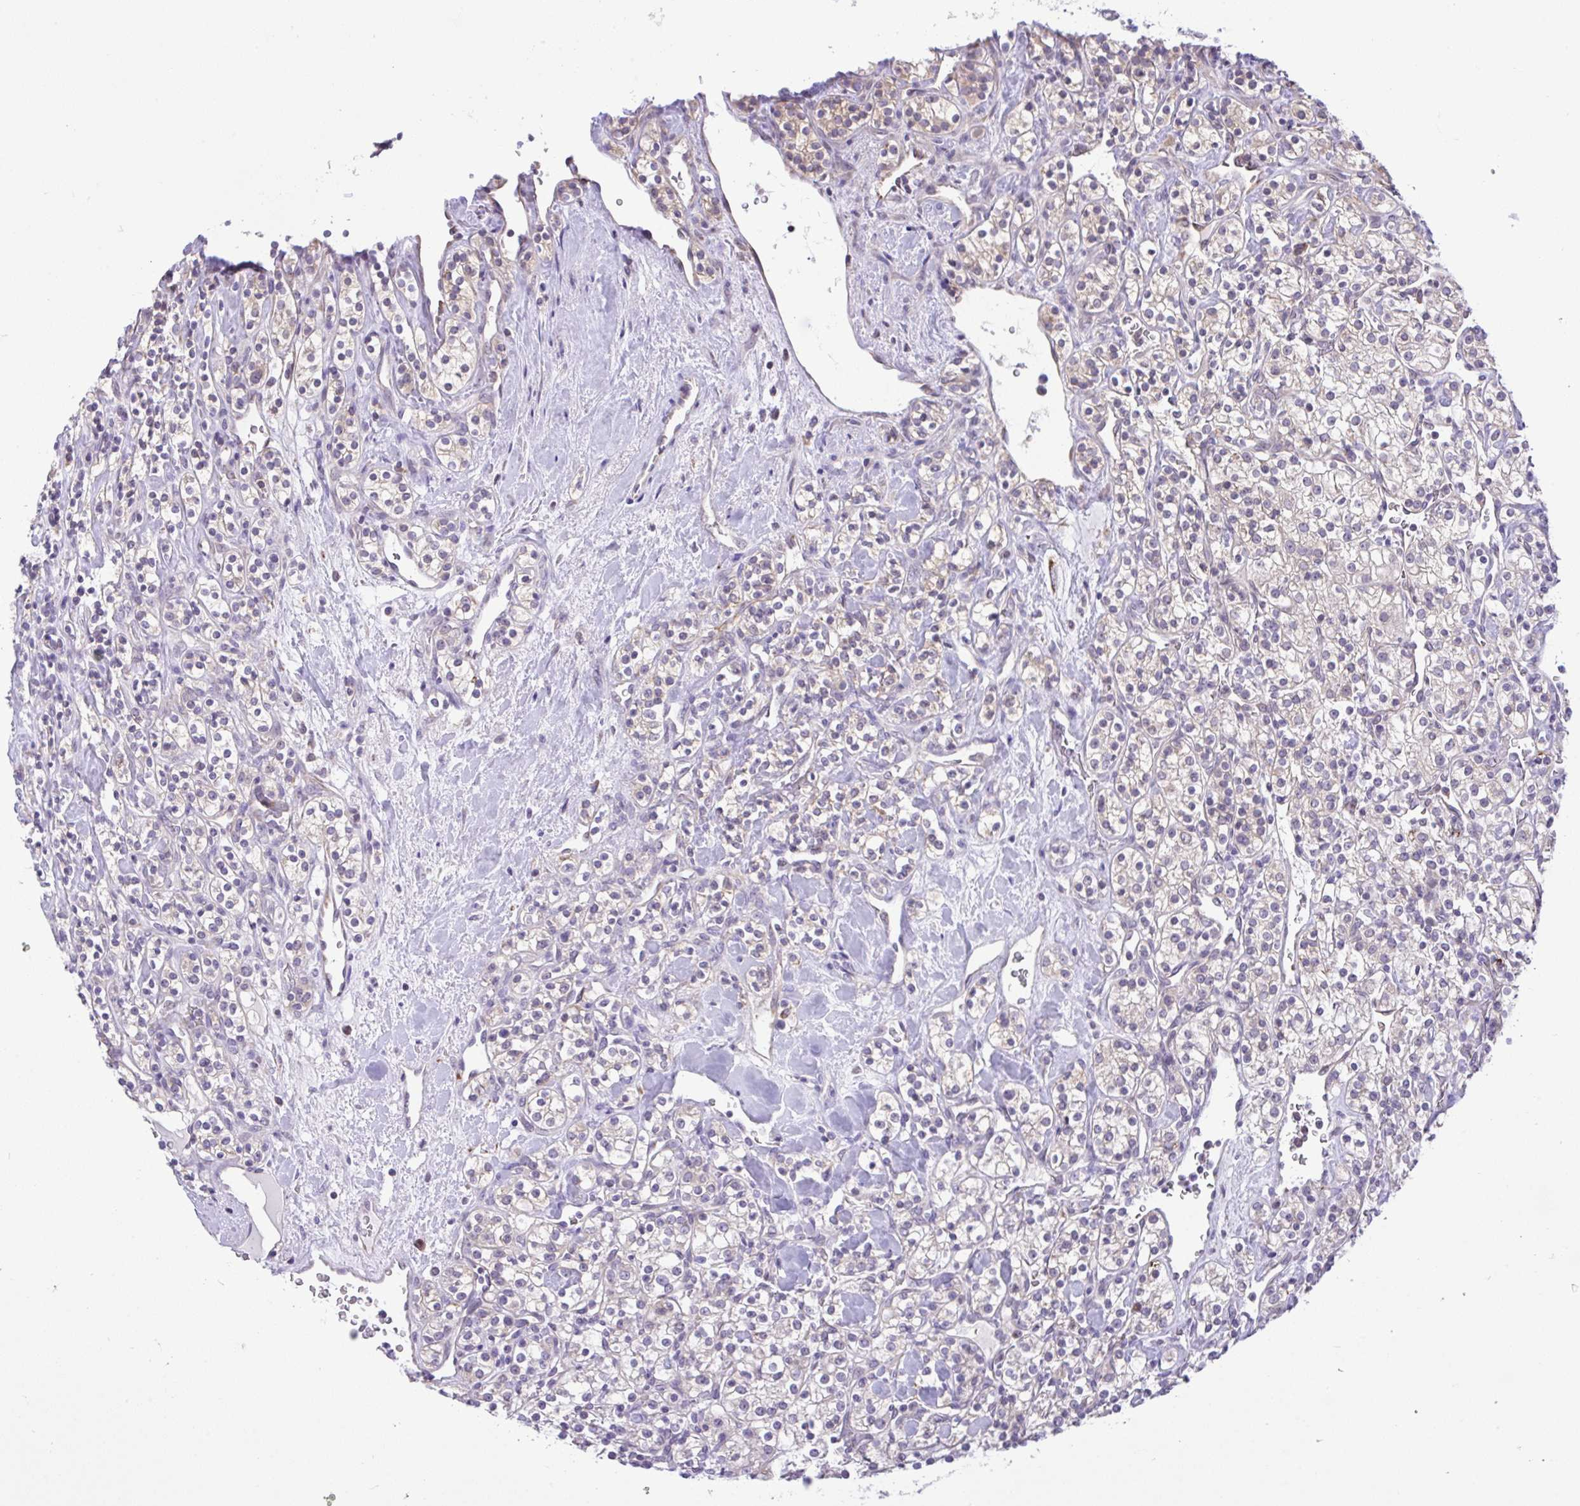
{"staining": {"intensity": "negative", "quantity": "none", "location": "none"}, "tissue": "renal cancer", "cell_type": "Tumor cells", "image_type": "cancer", "snomed": [{"axis": "morphology", "description": "Adenocarcinoma, NOS"}, {"axis": "topography", "description": "Kidney"}], "caption": "Renal adenocarcinoma was stained to show a protein in brown. There is no significant positivity in tumor cells.", "gene": "PYCR2", "patient": {"sex": "male", "age": 77}}